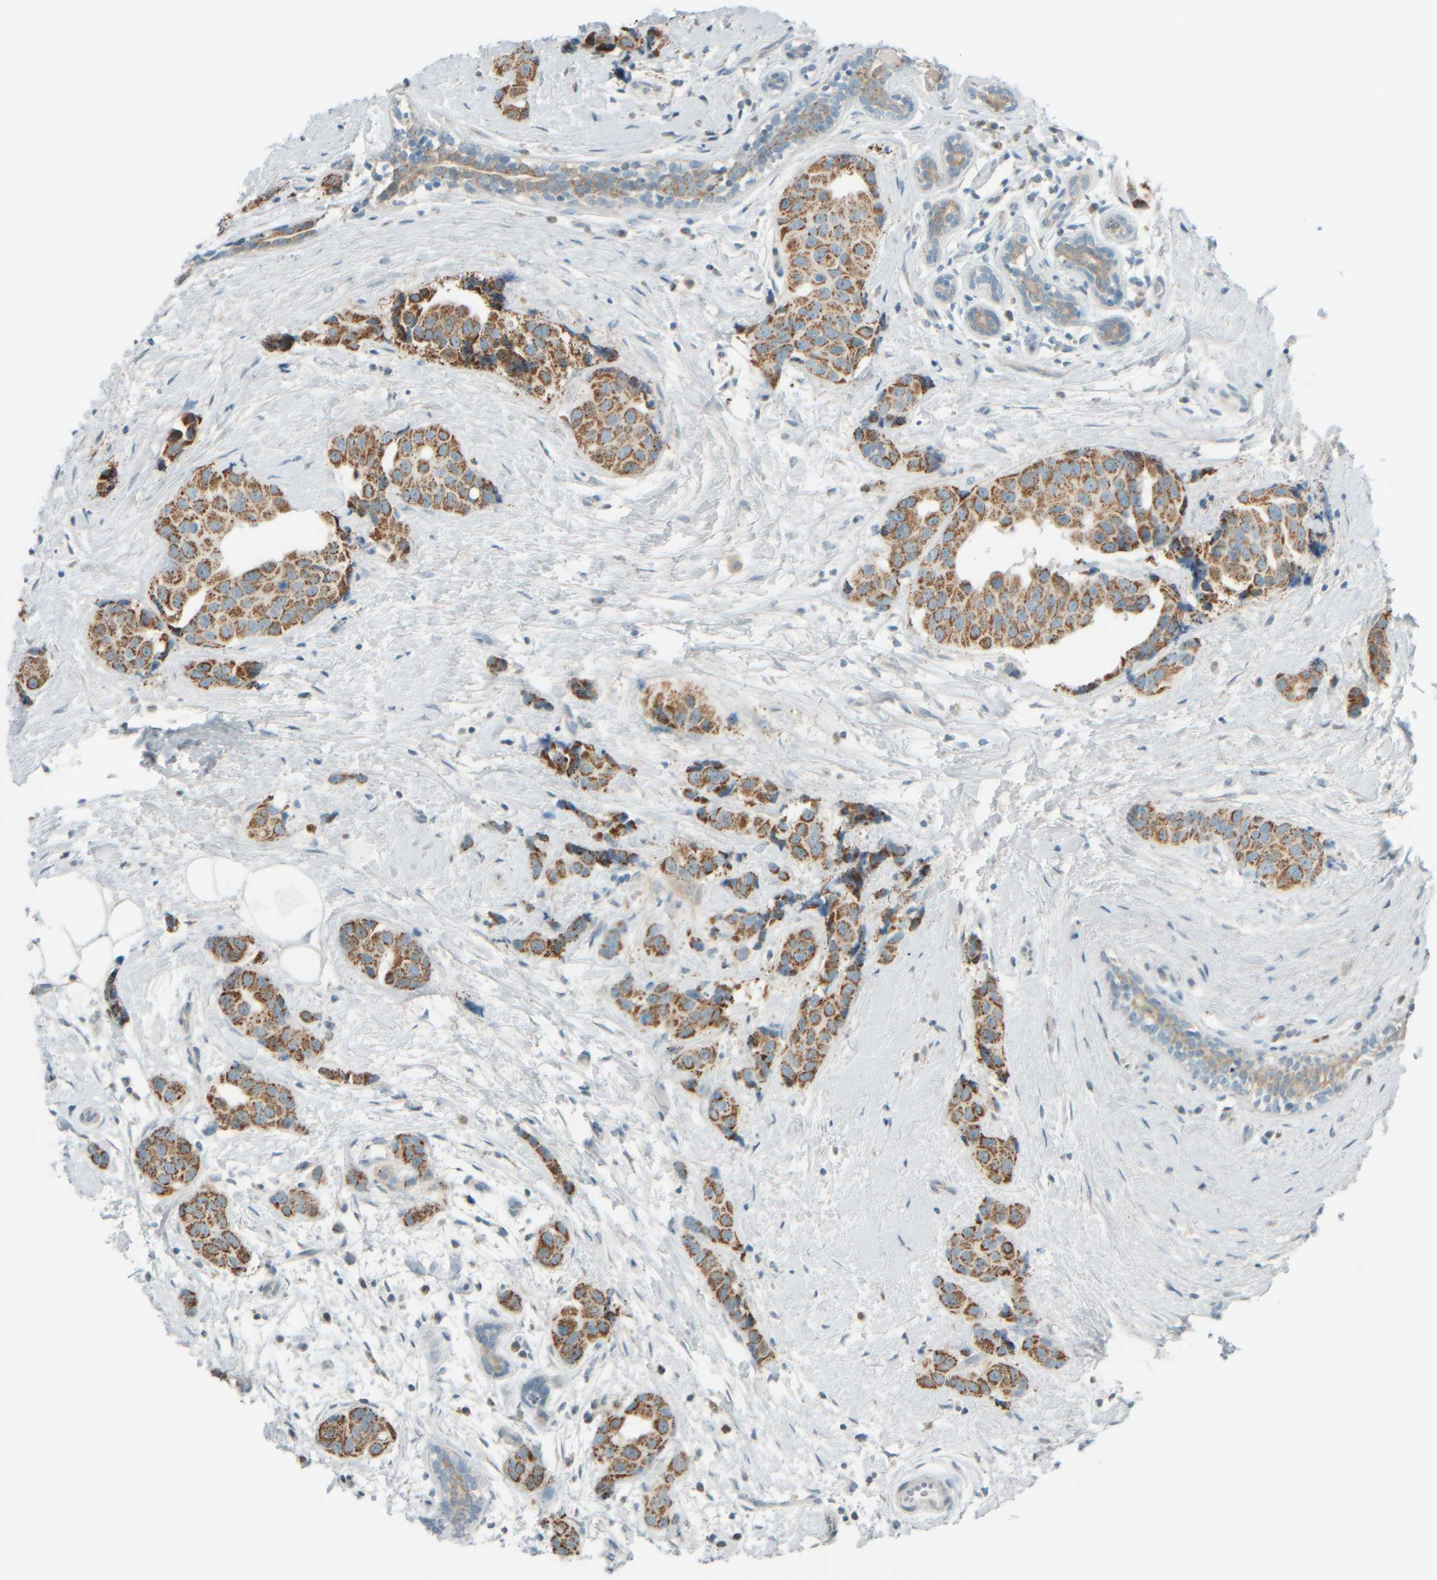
{"staining": {"intensity": "moderate", "quantity": ">75%", "location": "cytoplasmic/membranous"}, "tissue": "breast cancer", "cell_type": "Tumor cells", "image_type": "cancer", "snomed": [{"axis": "morphology", "description": "Normal tissue, NOS"}, {"axis": "morphology", "description": "Duct carcinoma"}, {"axis": "topography", "description": "Breast"}], "caption": "Breast cancer stained with DAB immunohistochemistry (IHC) shows medium levels of moderate cytoplasmic/membranous positivity in about >75% of tumor cells.", "gene": "PTGES3L-AARSD1", "patient": {"sex": "female", "age": 39}}